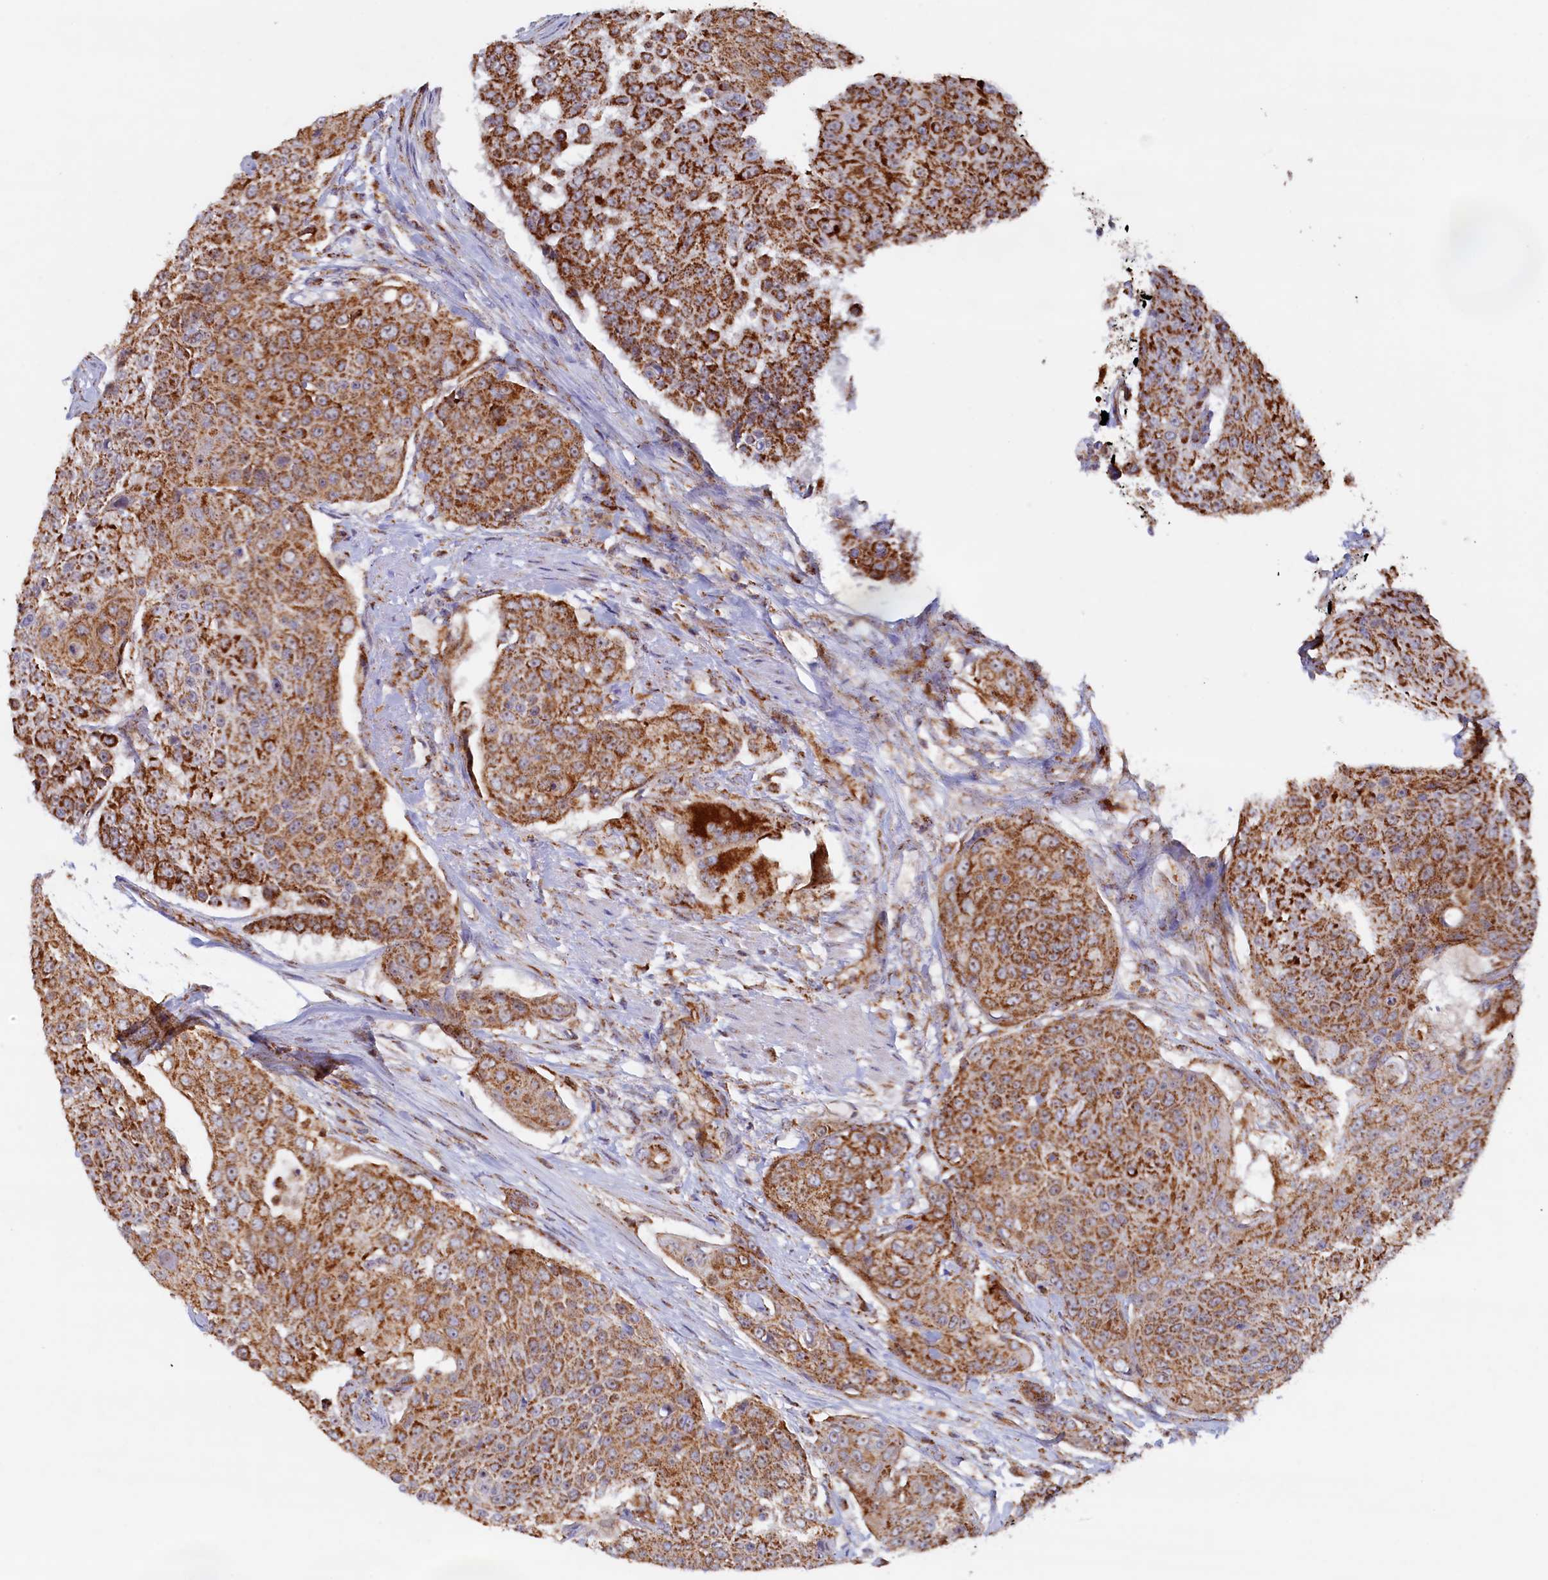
{"staining": {"intensity": "strong", "quantity": ">75%", "location": "cytoplasmic/membranous"}, "tissue": "urothelial cancer", "cell_type": "Tumor cells", "image_type": "cancer", "snomed": [{"axis": "morphology", "description": "Urothelial carcinoma, High grade"}, {"axis": "topography", "description": "Urinary bladder"}], "caption": "This is a micrograph of immunohistochemistry (IHC) staining of urothelial carcinoma (high-grade), which shows strong expression in the cytoplasmic/membranous of tumor cells.", "gene": "UBE3B", "patient": {"sex": "female", "age": 63}}